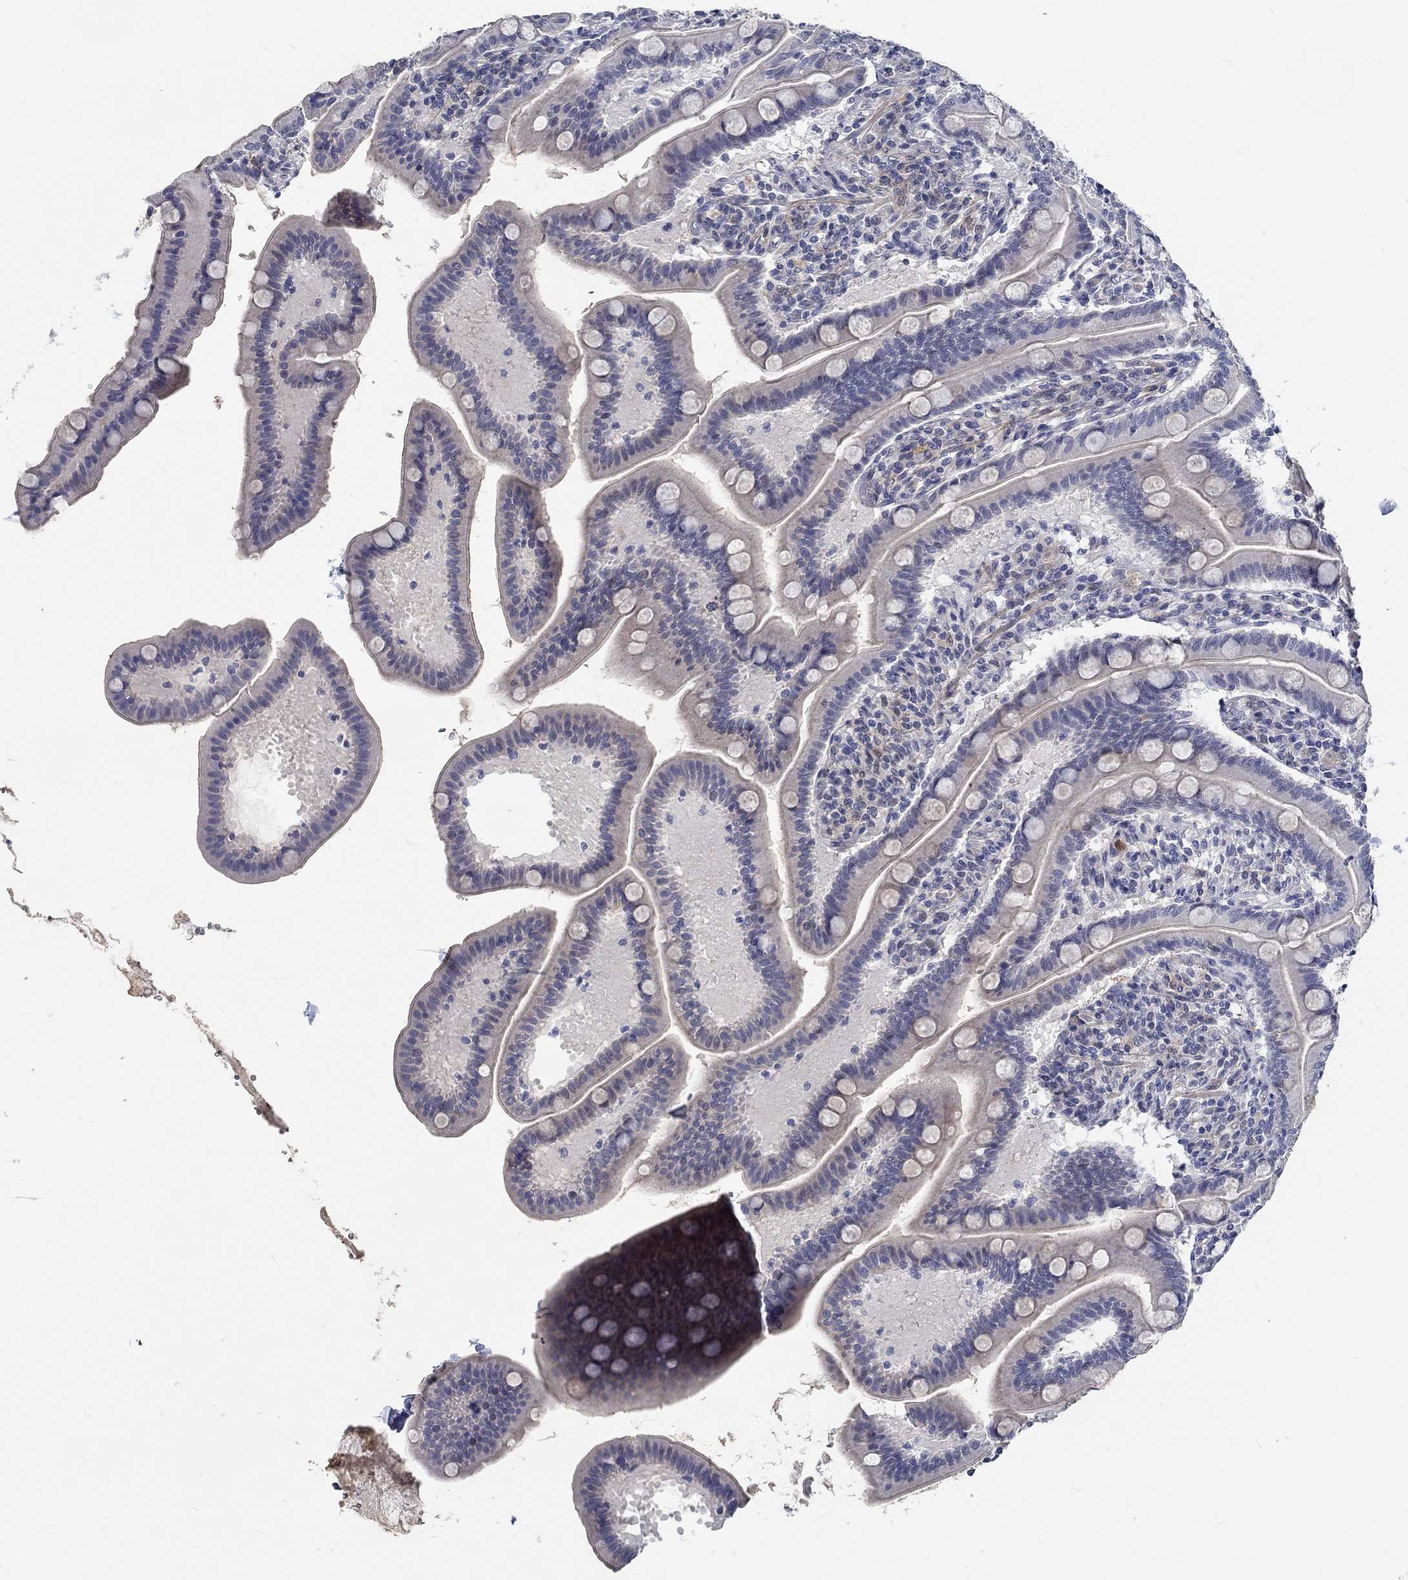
{"staining": {"intensity": "negative", "quantity": "none", "location": "none"}, "tissue": "small intestine", "cell_type": "Glandular cells", "image_type": "normal", "snomed": [{"axis": "morphology", "description": "Normal tissue, NOS"}, {"axis": "topography", "description": "Small intestine"}], "caption": "DAB (3,3'-diaminobenzidine) immunohistochemical staining of benign small intestine demonstrates no significant expression in glandular cells. (Stains: DAB immunohistochemistry with hematoxylin counter stain, Microscopy: brightfield microscopy at high magnification).", "gene": "MYBPC1", "patient": {"sex": "male", "age": 66}}